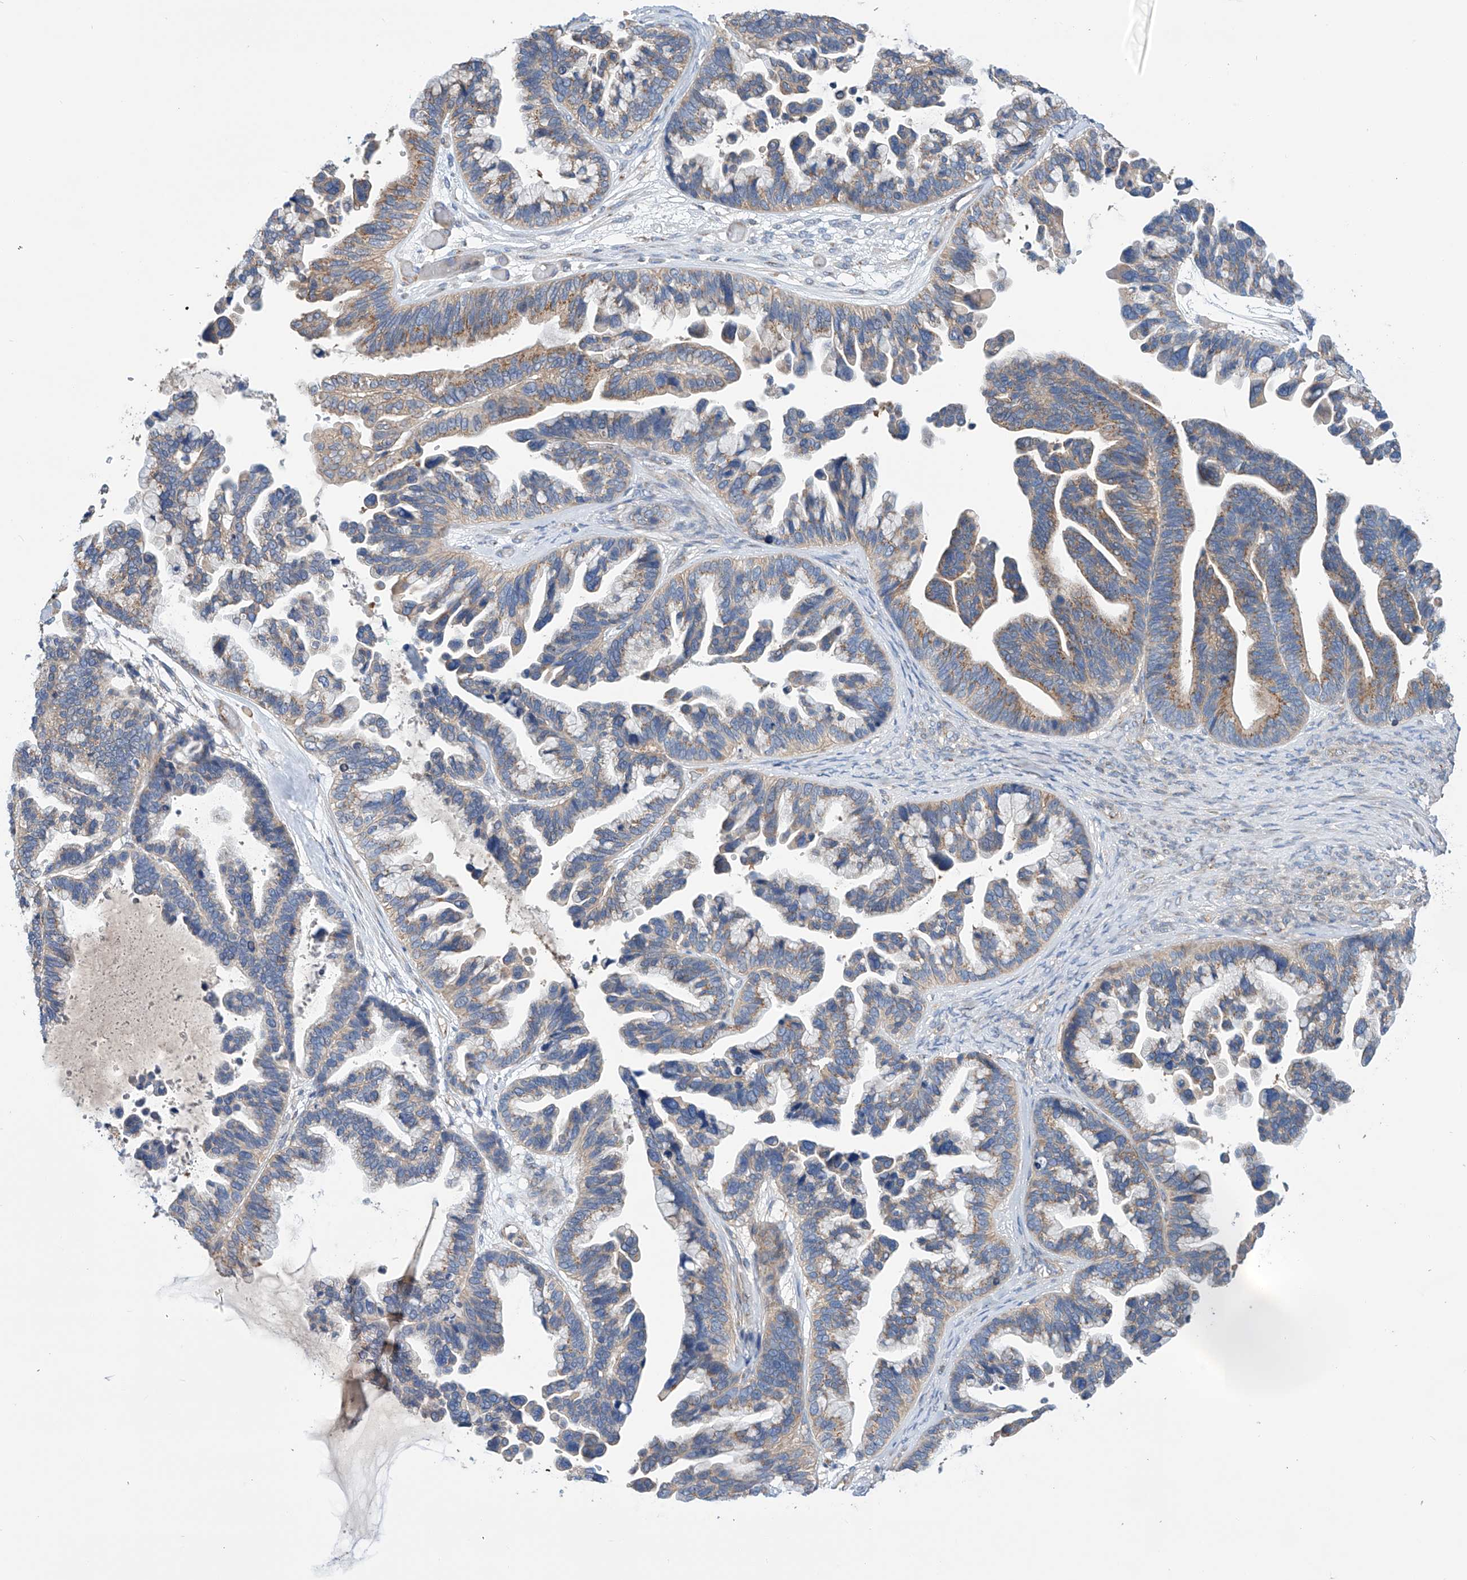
{"staining": {"intensity": "moderate", "quantity": "25%-75%", "location": "cytoplasmic/membranous"}, "tissue": "ovarian cancer", "cell_type": "Tumor cells", "image_type": "cancer", "snomed": [{"axis": "morphology", "description": "Cystadenocarcinoma, serous, NOS"}, {"axis": "topography", "description": "Ovary"}], "caption": "Moderate cytoplasmic/membranous positivity is seen in approximately 25%-75% of tumor cells in ovarian serous cystadenocarcinoma. The staining was performed using DAB to visualize the protein expression in brown, while the nuclei were stained in blue with hematoxylin (Magnification: 20x).", "gene": "SLC22A7", "patient": {"sex": "female", "age": 56}}